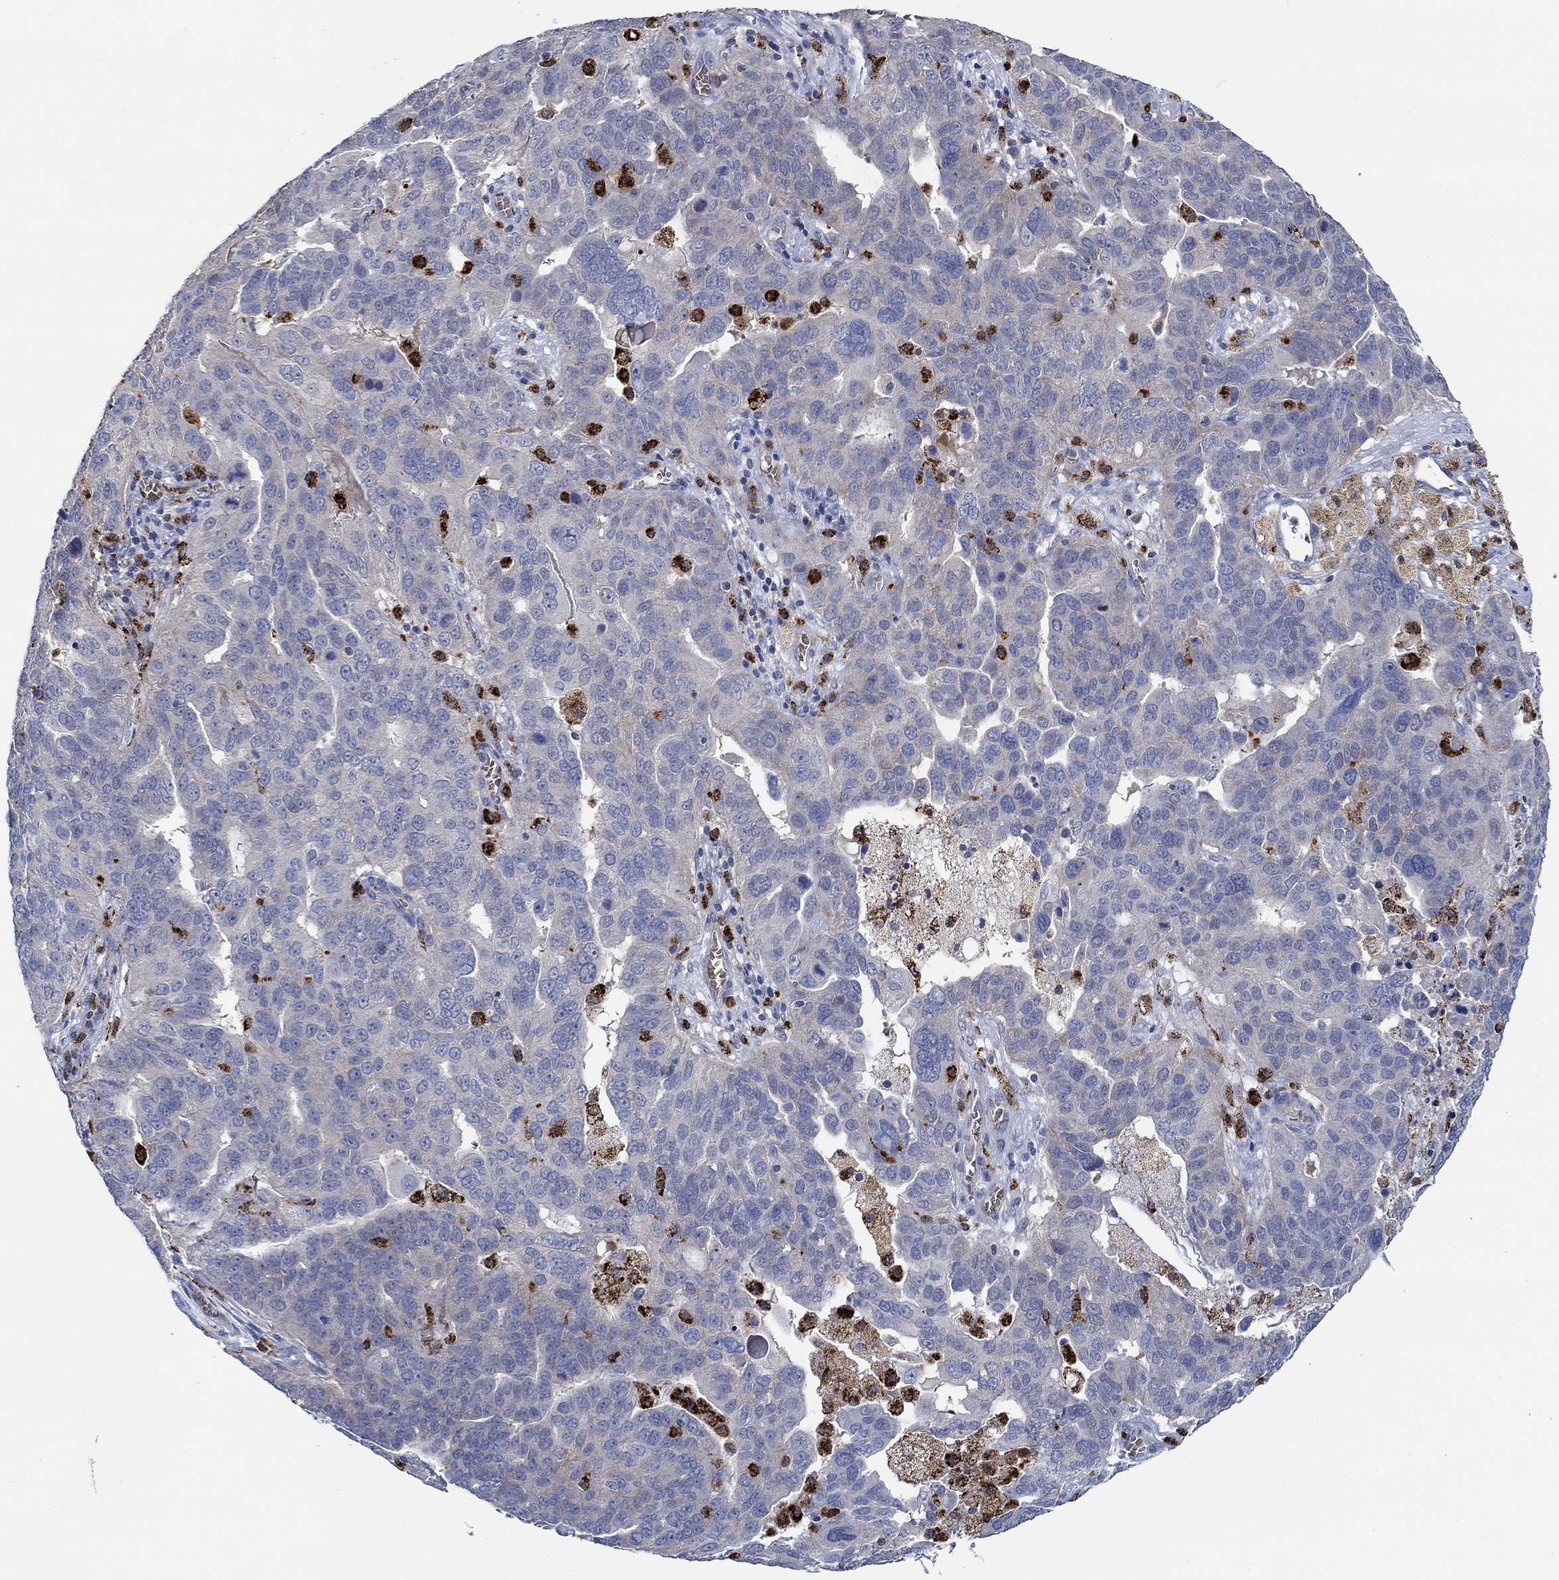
{"staining": {"intensity": "negative", "quantity": "none", "location": "none"}, "tissue": "ovarian cancer", "cell_type": "Tumor cells", "image_type": "cancer", "snomed": [{"axis": "morphology", "description": "Carcinoma, endometroid"}, {"axis": "topography", "description": "Soft tissue"}, {"axis": "topography", "description": "Ovary"}], "caption": "A high-resolution histopathology image shows immunohistochemistry staining of ovarian cancer (endometroid carcinoma), which displays no significant positivity in tumor cells.", "gene": "MPP1", "patient": {"sex": "female", "age": 52}}